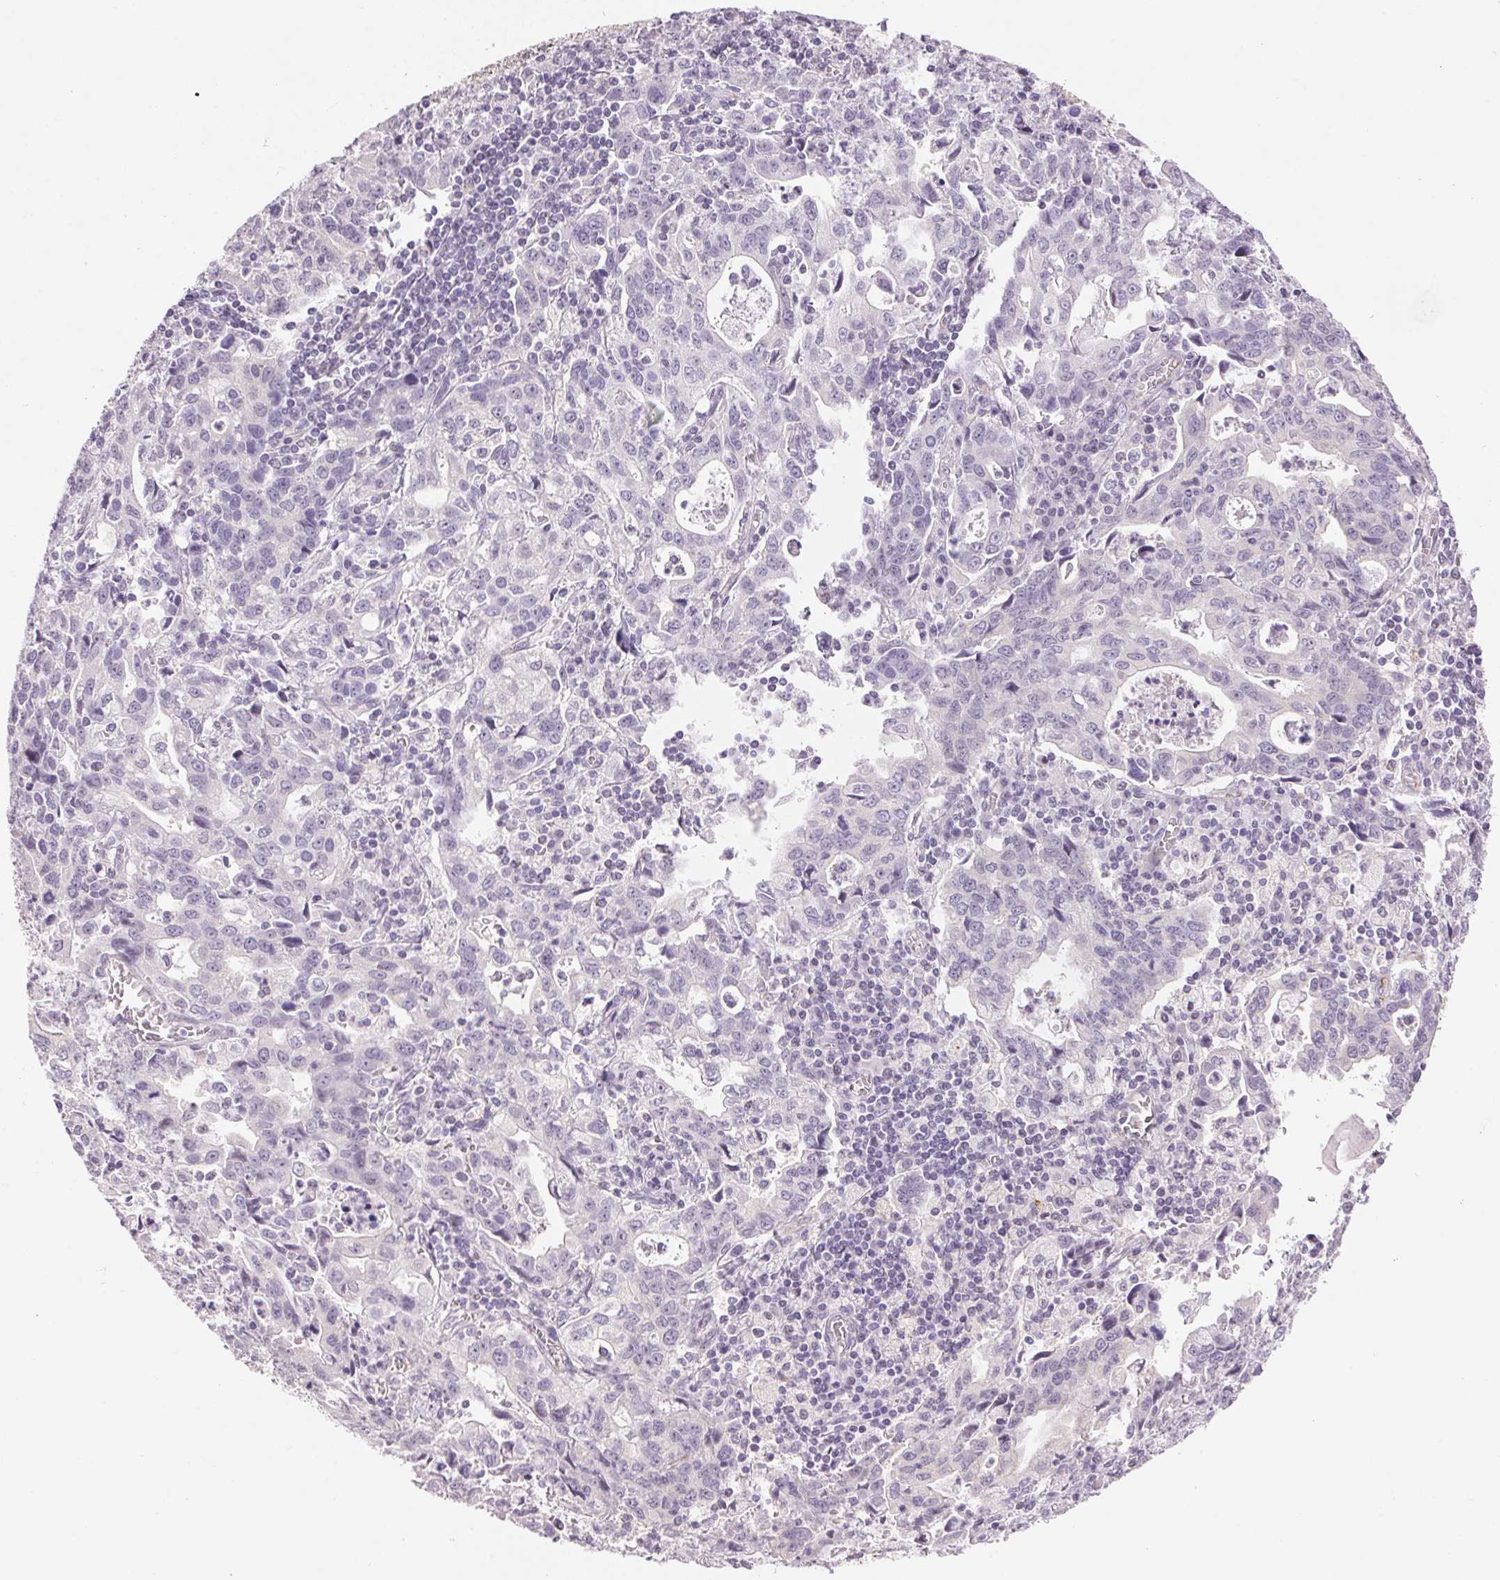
{"staining": {"intensity": "negative", "quantity": "none", "location": "none"}, "tissue": "stomach cancer", "cell_type": "Tumor cells", "image_type": "cancer", "snomed": [{"axis": "morphology", "description": "Adenocarcinoma, NOS"}, {"axis": "topography", "description": "Stomach, upper"}], "caption": "The image shows no significant expression in tumor cells of stomach adenocarcinoma.", "gene": "GYG2", "patient": {"sex": "male", "age": 85}}